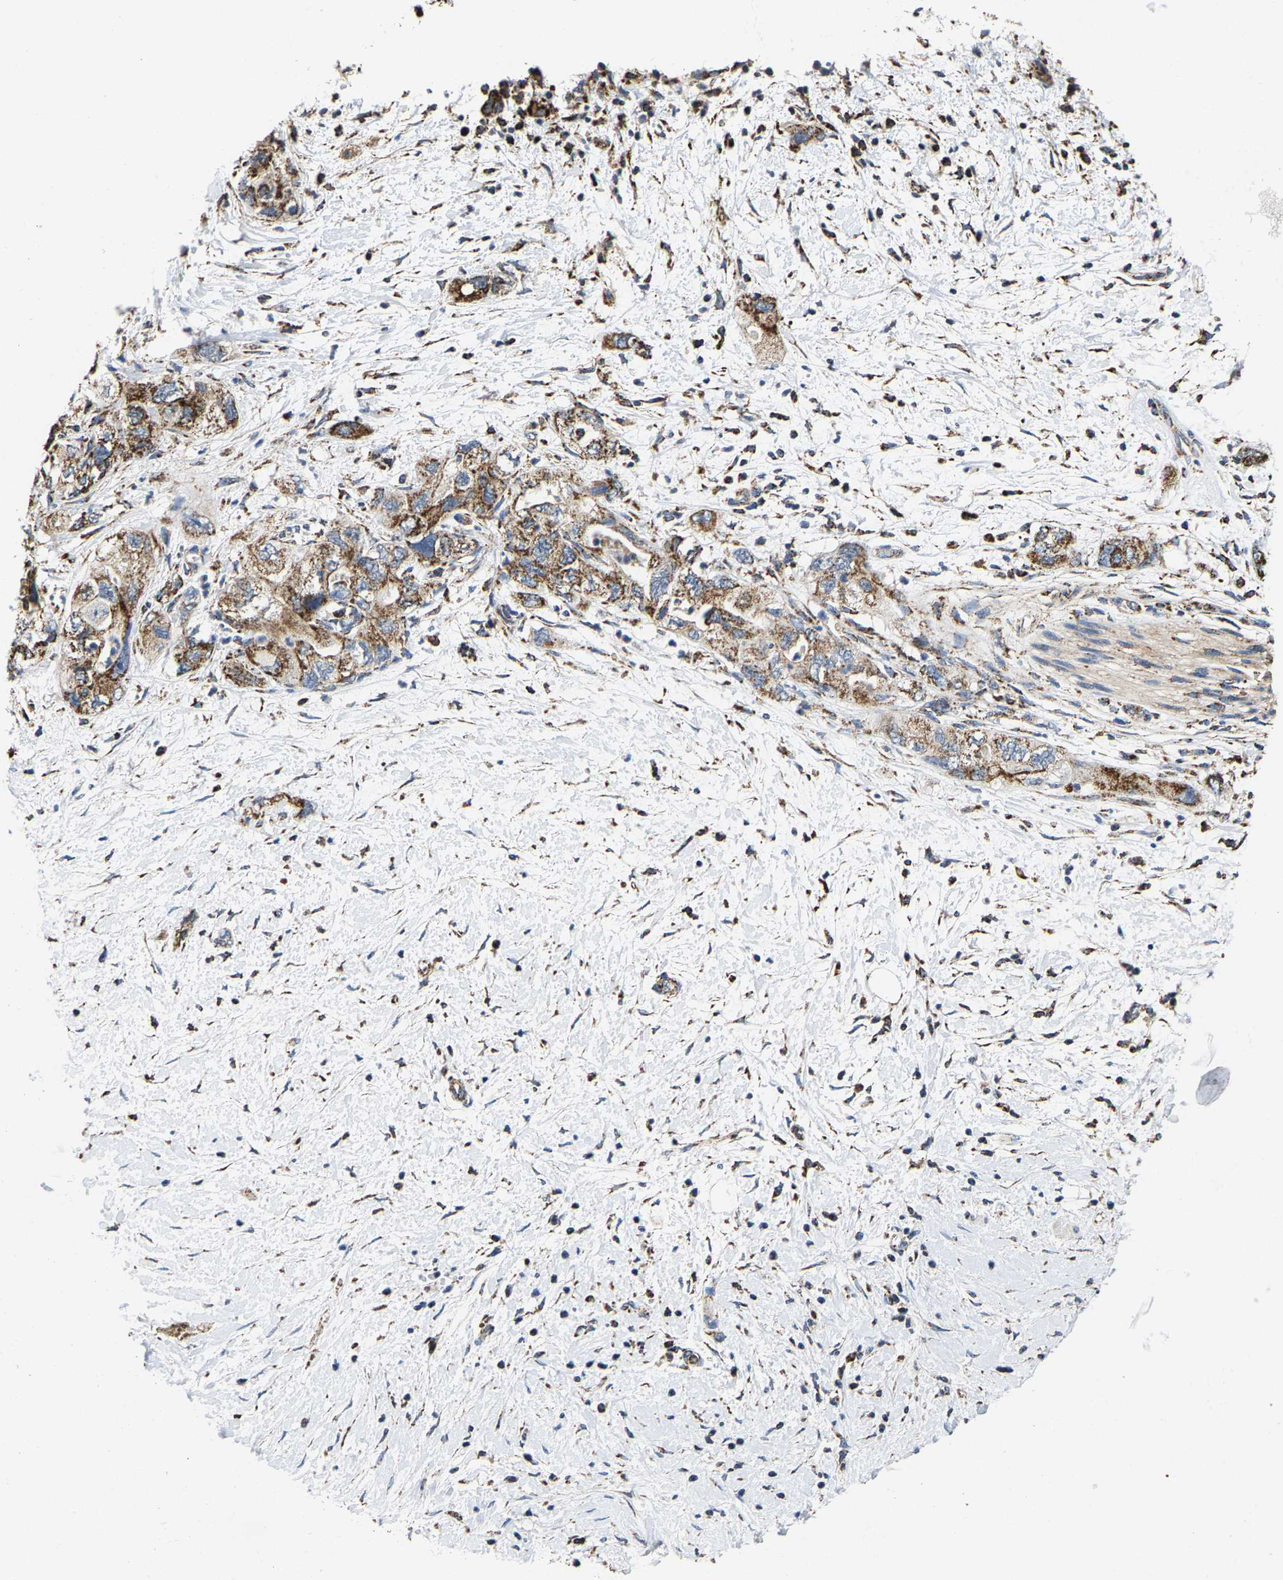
{"staining": {"intensity": "moderate", "quantity": ">75%", "location": "cytoplasmic/membranous"}, "tissue": "pancreatic cancer", "cell_type": "Tumor cells", "image_type": "cancer", "snomed": [{"axis": "morphology", "description": "Adenocarcinoma, NOS"}, {"axis": "topography", "description": "Pancreas"}], "caption": "IHC photomicrograph of neoplastic tissue: human pancreatic adenocarcinoma stained using immunohistochemistry exhibits medium levels of moderate protein expression localized specifically in the cytoplasmic/membranous of tumor cells, appearing as a cytoplasmic/membranous brown color.", "gene": "SHMT2", "patient": {"sex": "female", "age": 73}}